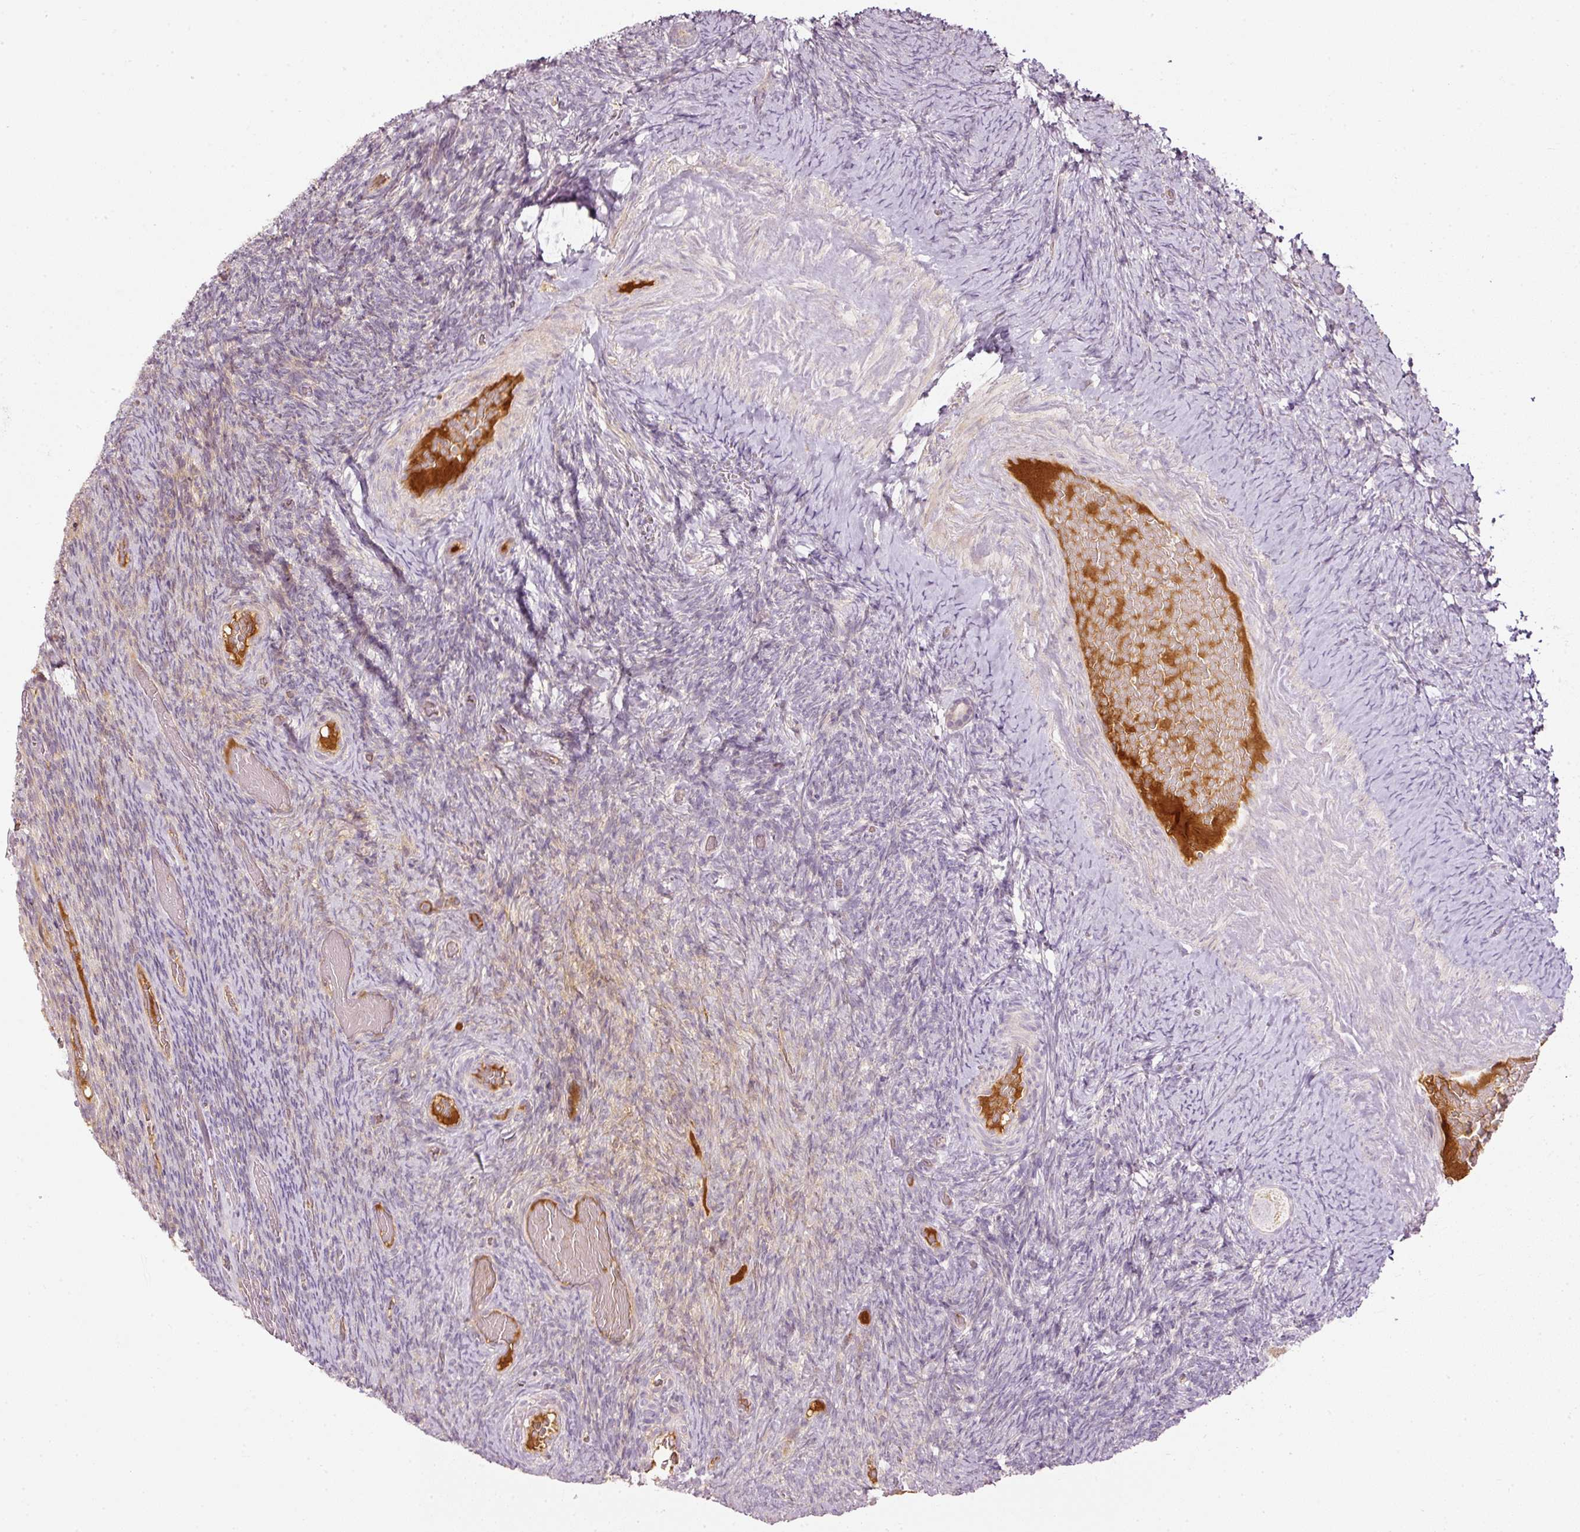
{"staining": {"intensity": "weak", "quantity": "<25%", "location": "cytoplasmic/membranous"}, "tissue": "ovary", "cell_type": "Ovarian stroma cells", "image_type": "normal", "snomed": [{"axis": "morphology", "description": "Normal tissue, NOS"}, {"axis": "topography", "description": "Ovary"}], "caption": "Immunohistochemistry (IHC) photomicrograph of normal human ovary stained for a protein (brown), which displays no expression in ovarian stroma cells. (Stains: DAB immunohistochemistry with hematoxylin counter stain, Microscopy: brightfield microscopy at high magnification).", "gene": "SERPING1", "patient": {"sex": "female", "age": 34}}